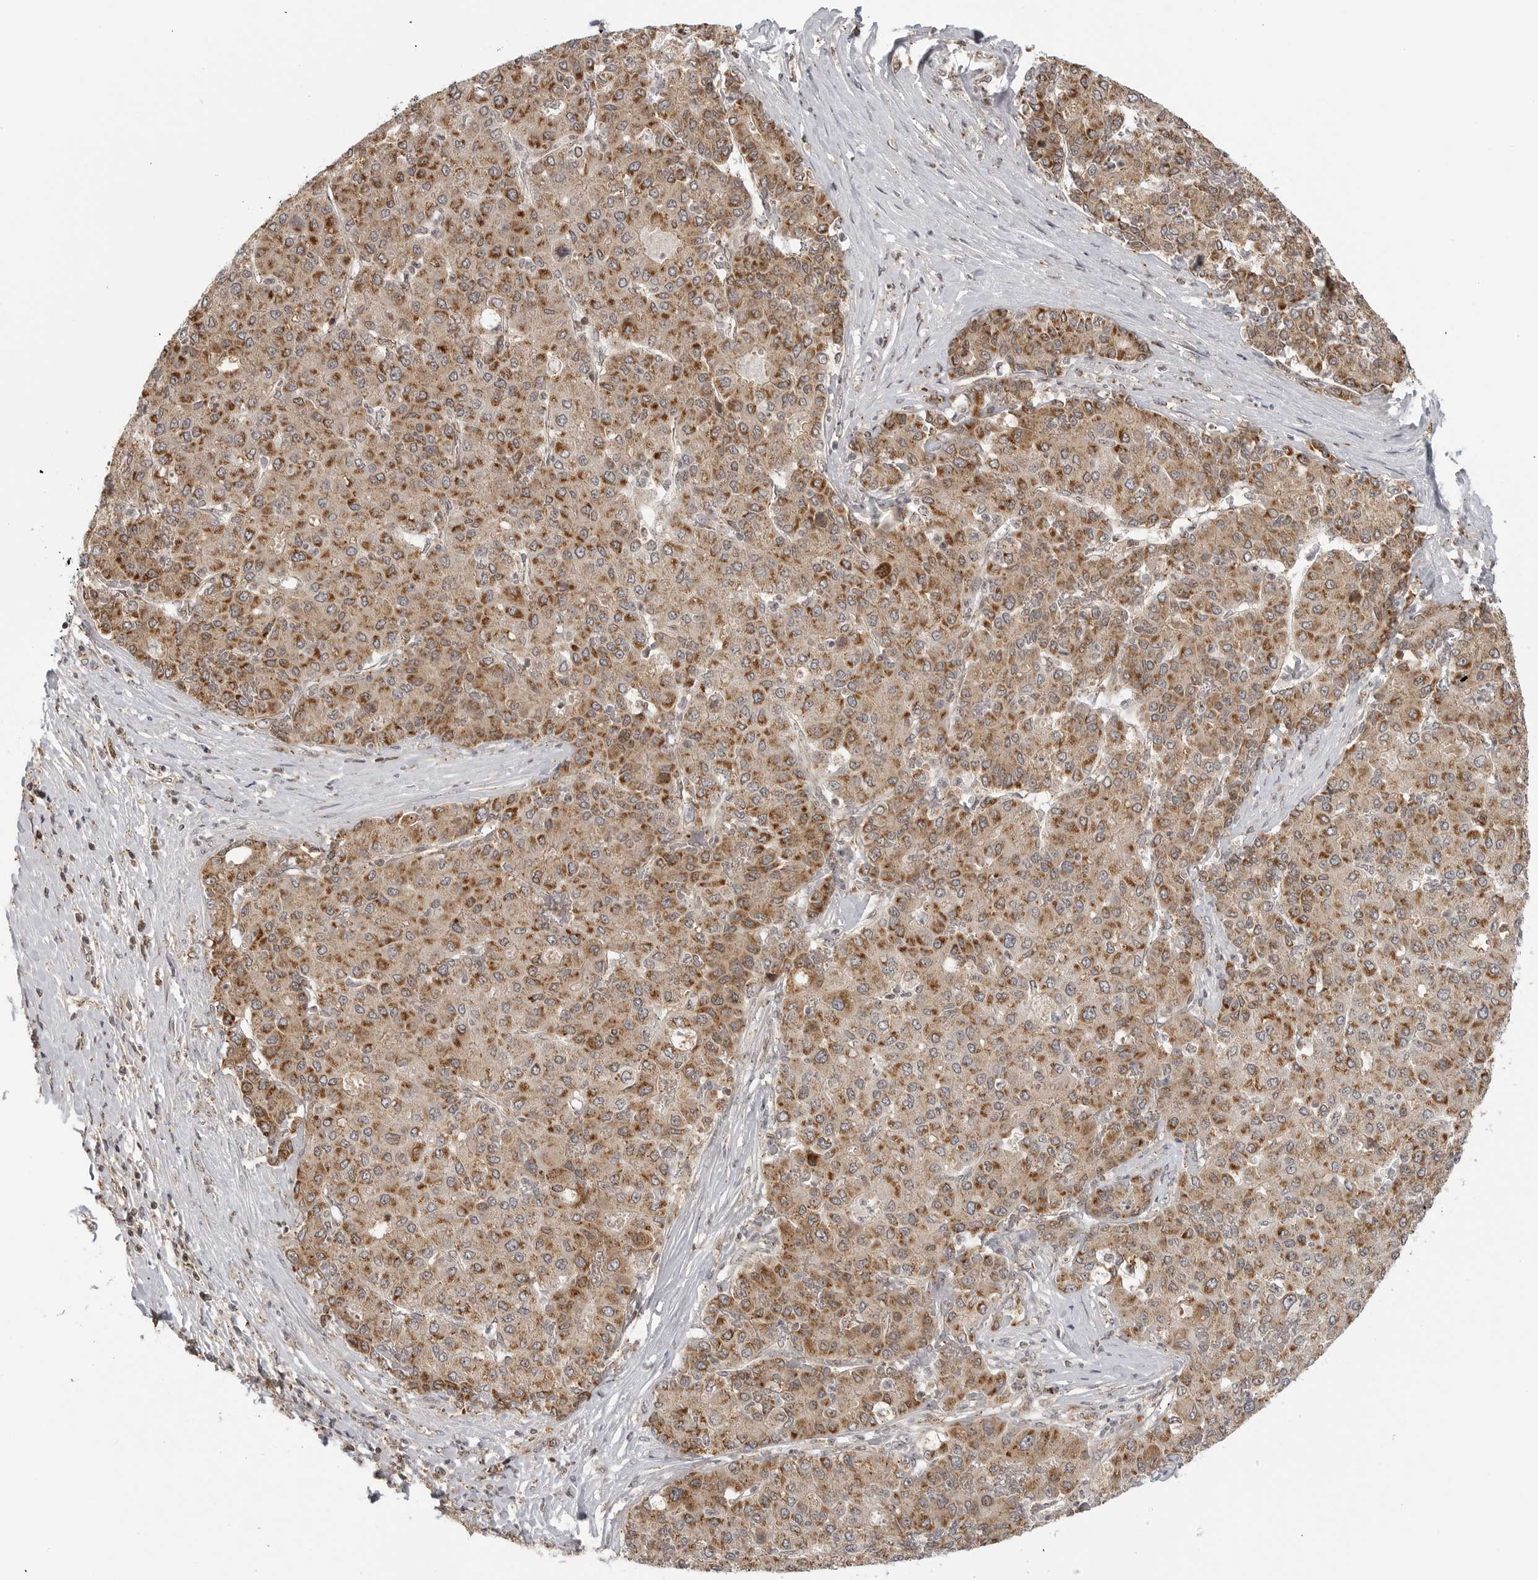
{"staining": {"intensity": "moderate", "quantity": ">75%", "location": "cytoplasmic/membranous"}, "tissue": "liver cancer", "cell_type": "Tumor cells", "image_type": "cancer", "snomed": [{"axis": "morphology", "description": "Carcinoma, Hepatocellular, NOS"}, {"axis": "topography", "description": "Liver"}], "caption": "A photomicrograph of human liver cancer (hepatocellular carcinoma) stained for a protein displays moderate cytoplasmic/membranous brown staining in tumor cells. Using DAB (3,3'-diaminobenzidine) (brown) and hematoxylin (blue) stains, captured at high magnification using brightfield microscopy.", "gene": "COPA", "patient": {"sex": "male", "age": 65}}